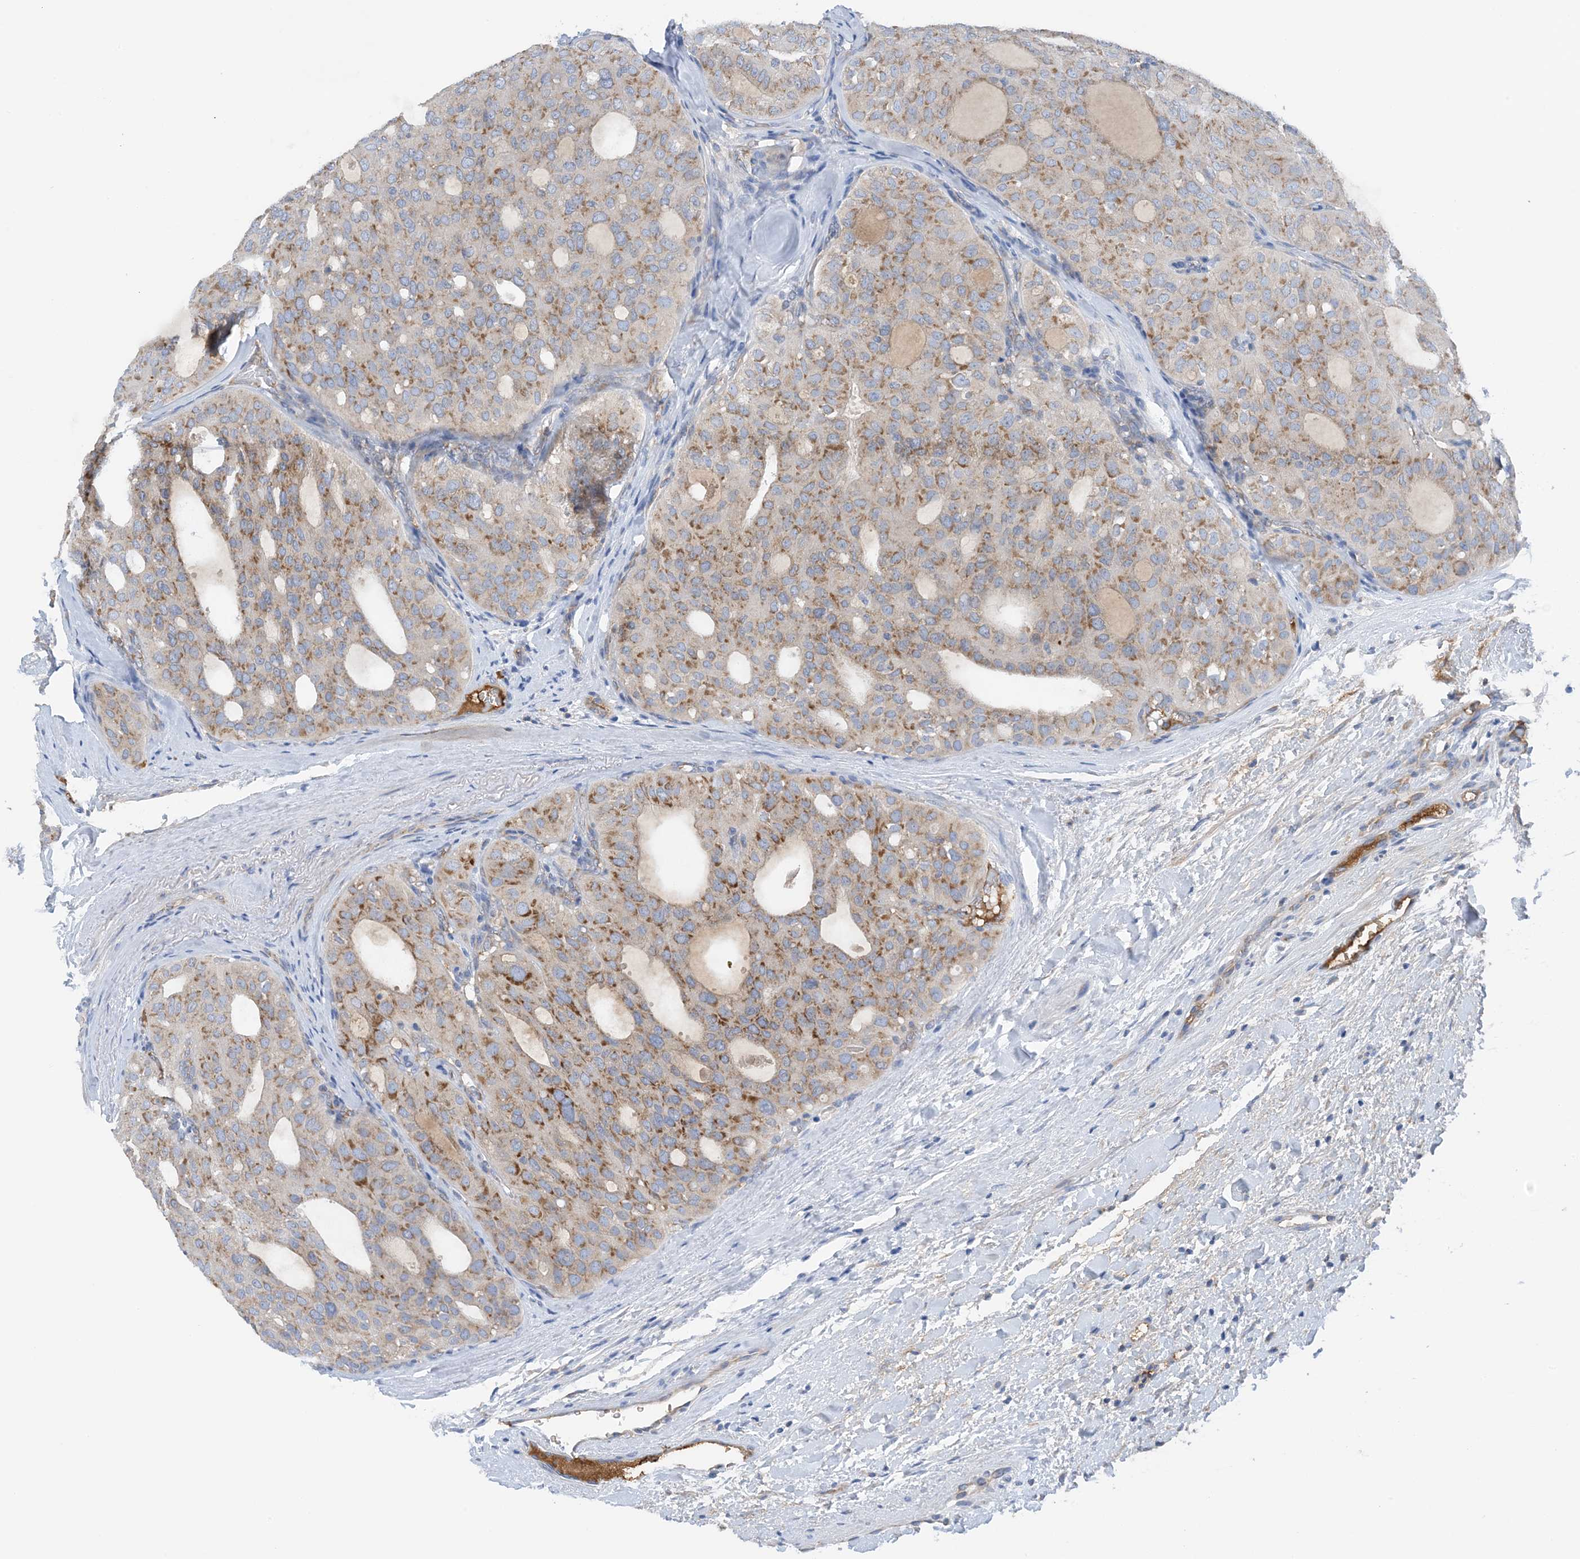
{"staining": {"intensity": "moderate", "quantity": "25%-75%", "location": "cytoplasmic/membranous"}, "tissue": "thyroid cancer", "cell_type": "Tumor cells", "image_type": "cancer", "snomed": [{"axis": "morphology", "description": "Follicular adenoma carcinoma, NOS"}, {"axis": "topography", "description": "Thyroid gland"}], "caption": "Protein staining of thyroid cancer tissue reveals moderate cytoplasmic/membranous staining in about 25%-75% of tumor cells.", "gene": "SLC5A11", "patient": {"sex": "male", "age": 75}}